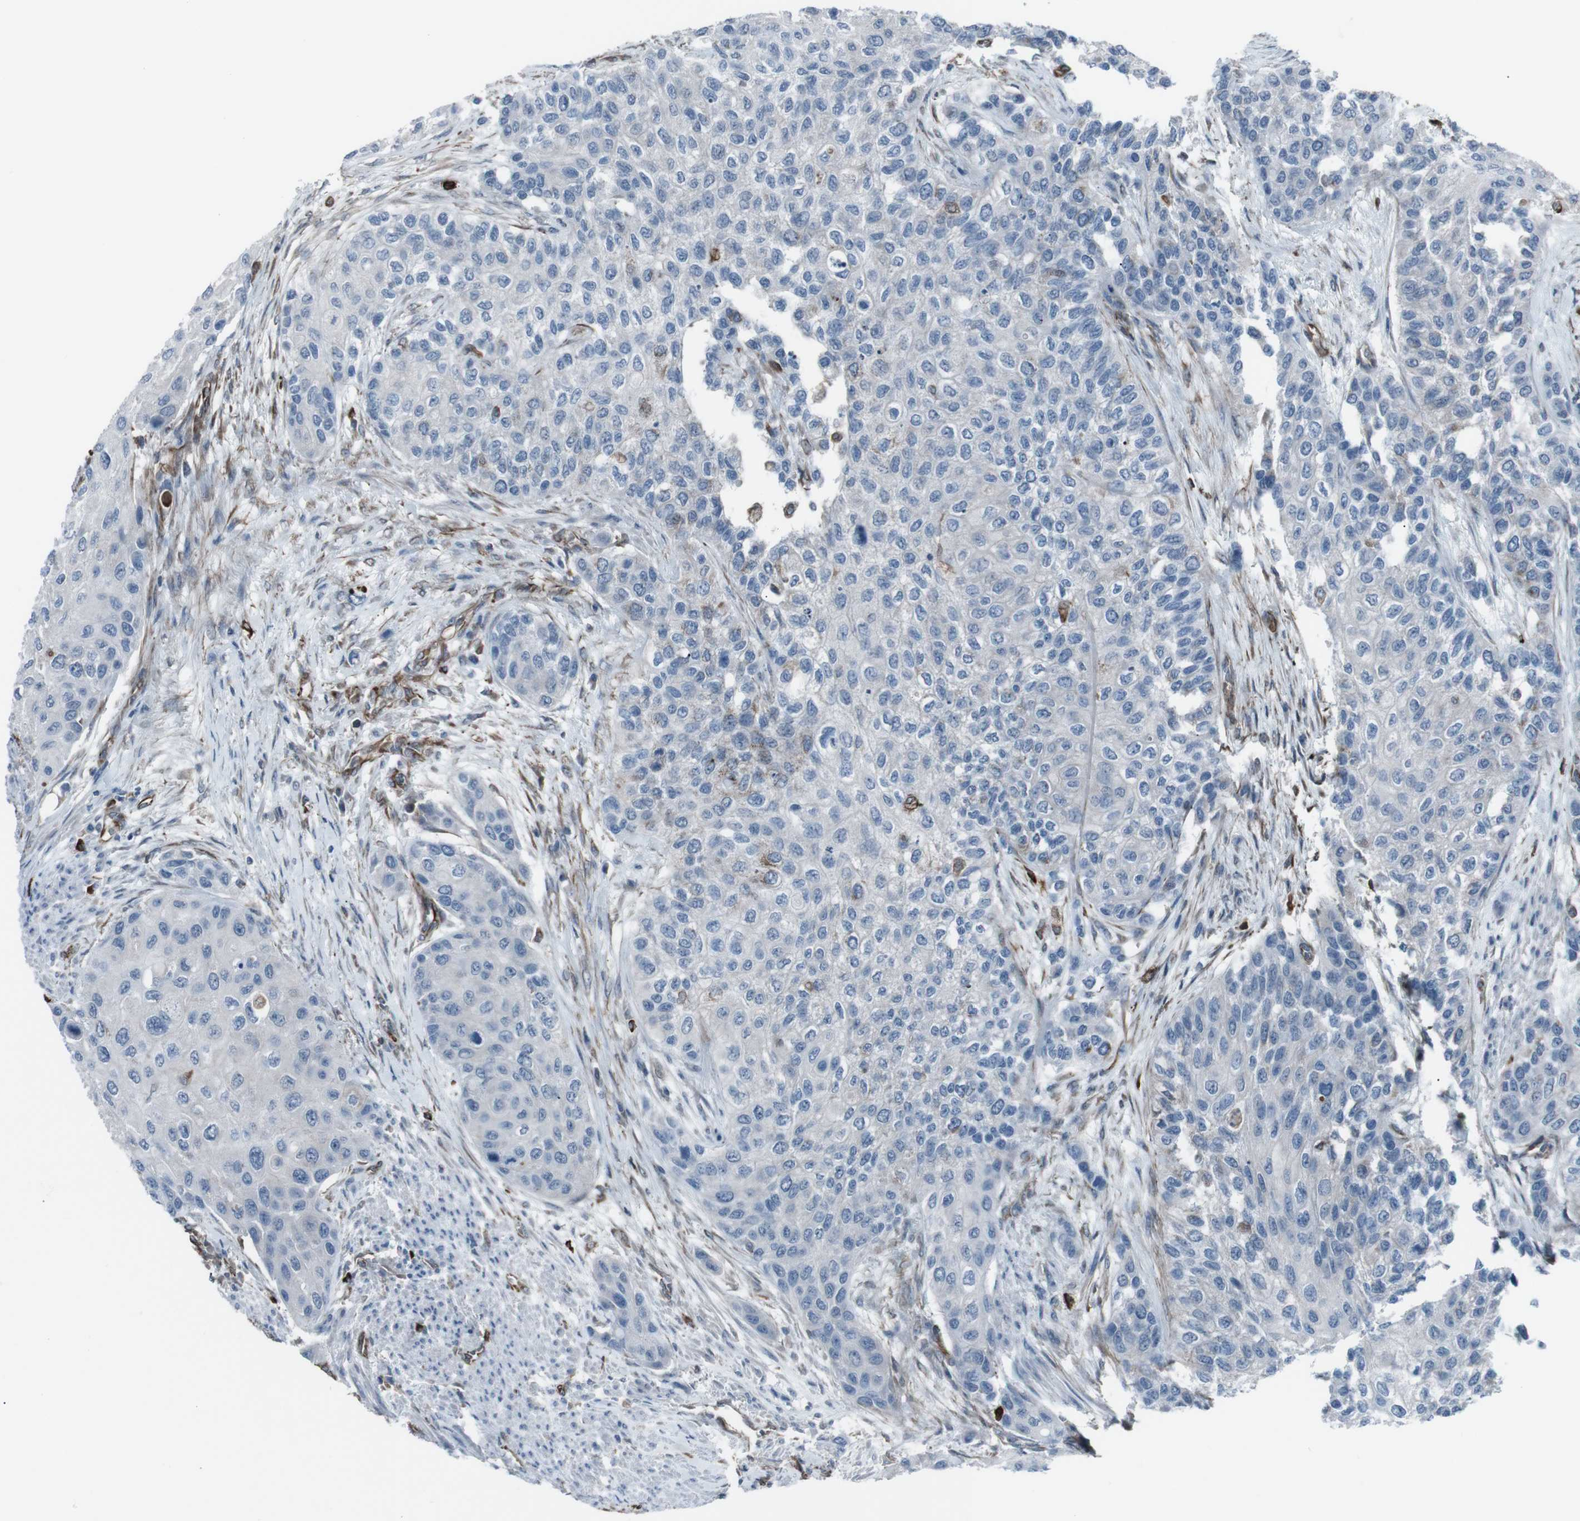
{"staining": {"intensity": "negative", "quantity": "none", "location": "none"}, "tissue": "urothelial cancer", "cell_type": "Tumor cells", "image_type": "cancer", "snomed": [{"axis": "morphology", "description": "Urothelial carcinoma, High grade"}, {"axis": "topography", "description": "Urinary bladder"}], "caption": "Immunohistochemical staining of high-grade urothelial carcinoma shows no significant expression in tumor cells.", "gene": "TMEM141", "patient": {"sex": "female", "age": 56}}